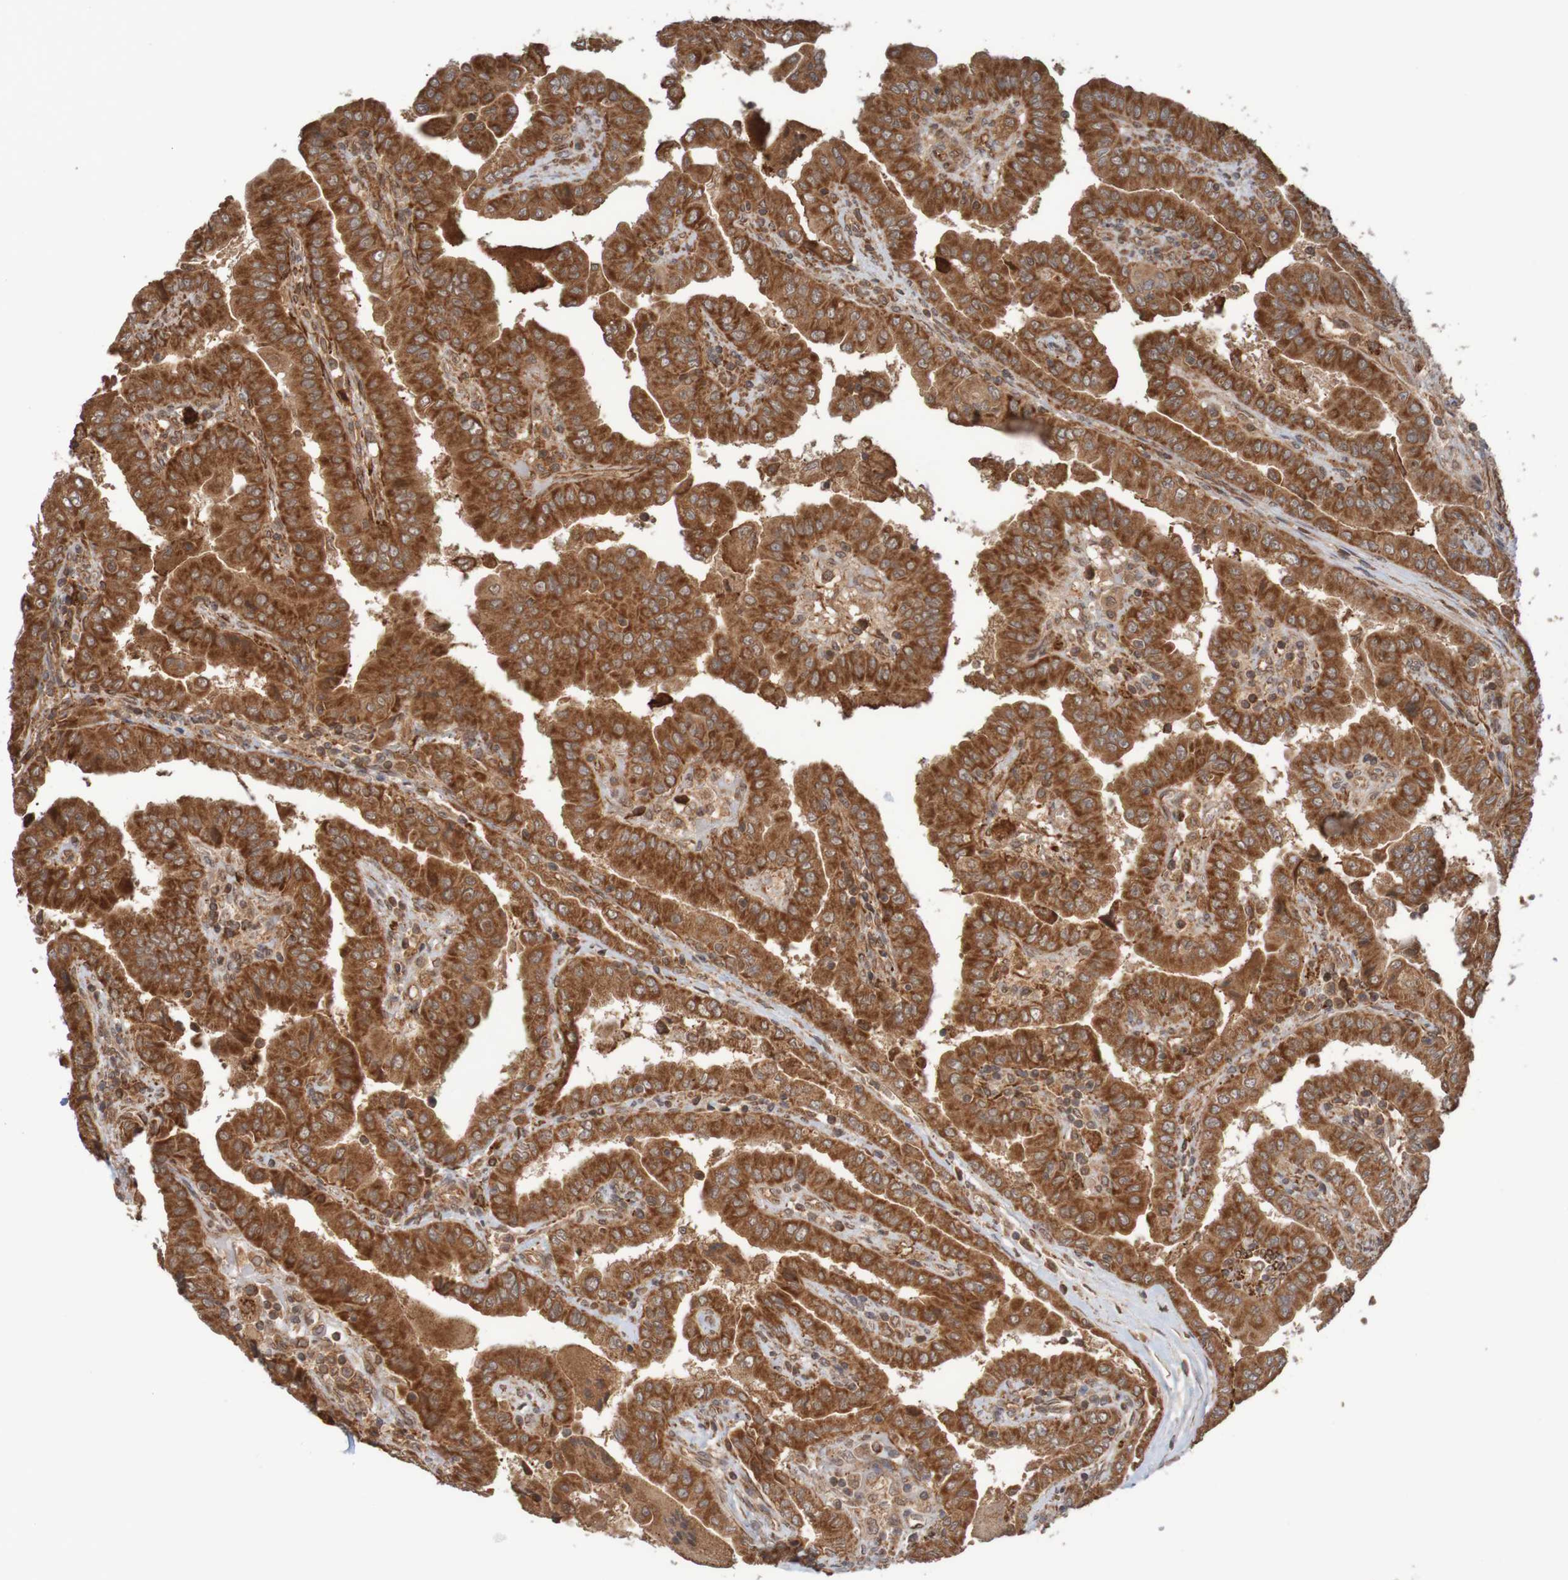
{"staining": {"intensity": "strong", "quantity": ">75%", "location": "cytoplasmic/membranous"}, "tissue": "thyroid cancer", "cell_type": "Tumor cells", "image_type": "cancer", "snomed": [{"axis": "morphology", "description": "Papillary adenocarcinoma, NOS"}, {"axis": "topography", "description": "Thyroid gland"}], "caption": "Immunohistochemical staining of human thyroid papillary adenocarcinoma displays strong cytoplasmic/membranous protein expression in about >75% of tumor cells.", "gene": "MRPL52", "patient": {"sex": "male", "age": 33}}